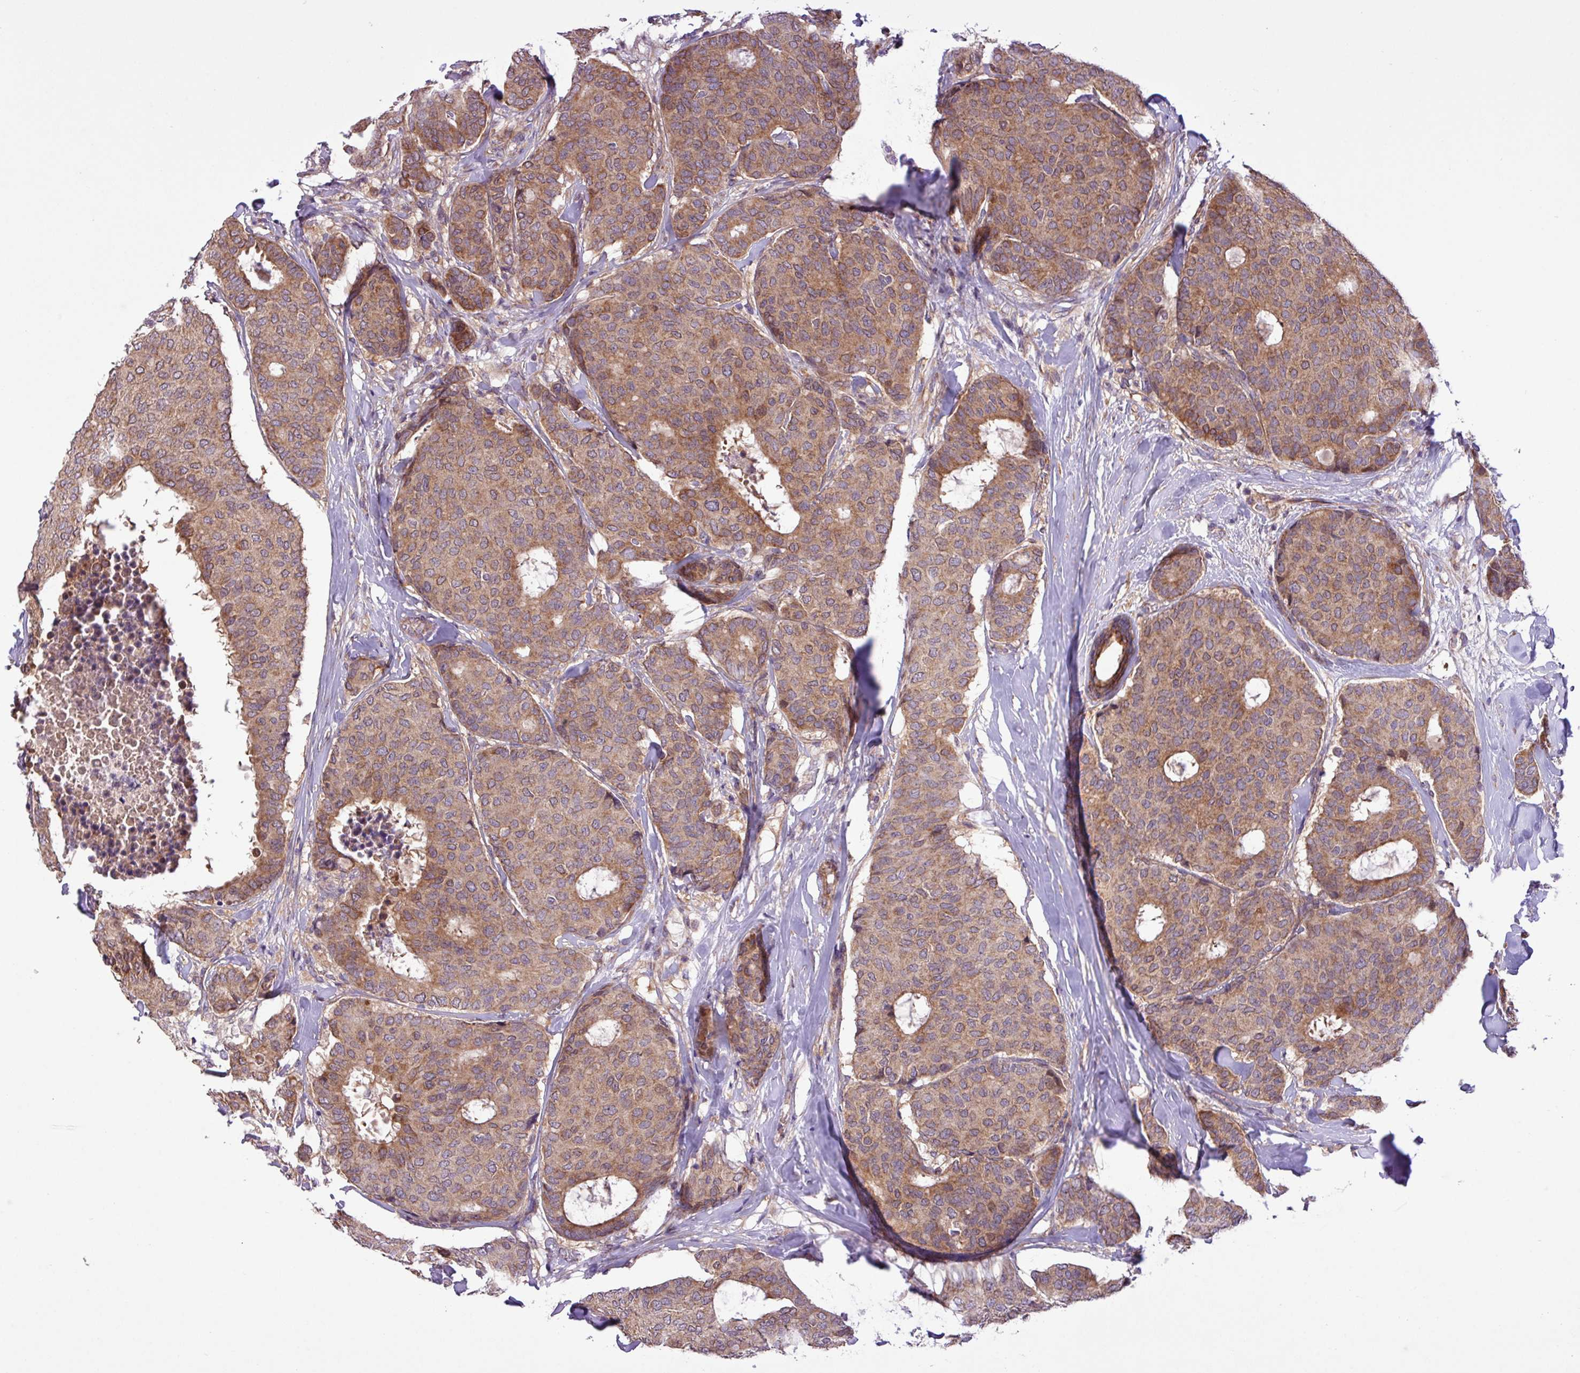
{"staining": {"intensity": "moderate", "quantity": ">75%", "location": "cytoplasmic/membranous"}, "tissue": "breast cancer", "cell_type": "Tumor cells", "image_type": "cancer", "snomed": [{"axis": "morphology", "description": "Duct carcinoma"}, {"axis": "topography", "description": "Breast"}], "caption": "Immunohistochemical staining of human breast invasive ductal carcinoma demonstrates moderate cytoplasmic/membranous protein expression in about >75% of tumor cells.", "gene": "TIMM10B", "patient": {"sex": "female", "age": 75}}